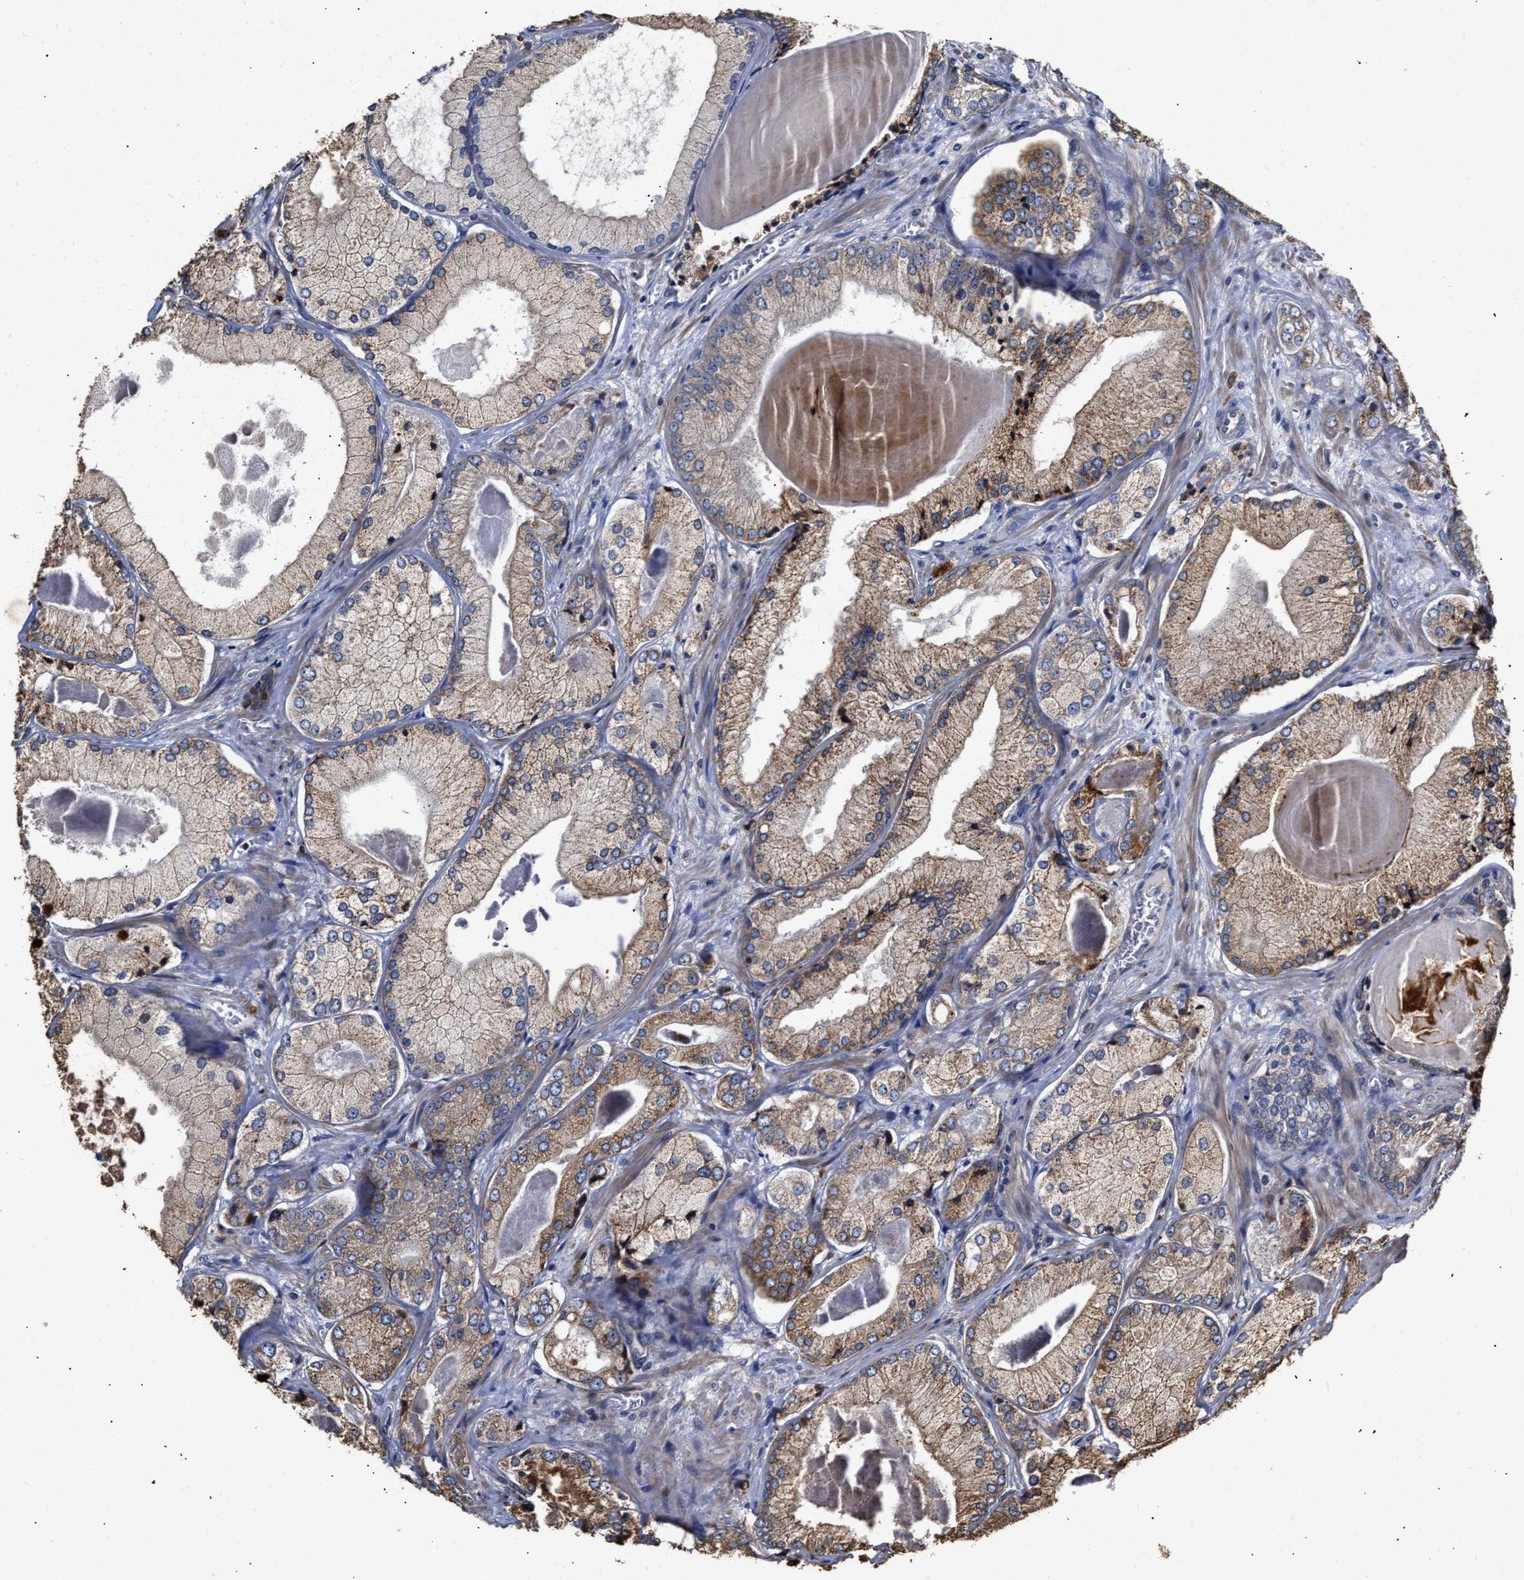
{"staining": {"intensity": "moderate", "quantity": "25%-75%", "location": "cytoplasmic/membranous"}, "tissue": "prostate cancer", "cell_type": "Tumor cells", "image_type": "cancer", "snomed": [{"axis": "morphology", "description": "Adenocarcinoma, Low grade"}, {"axis": "topography", "description": "Prostate"}], "caption": "Immunohistochemical staining of prostate adenocarcinoma (low-grade) exhibits moderate cytoplasmic/membranous protein positivity in about 25%-75% of tumor cells.", "gene": "GOSR1", "patient": {"sex": "male", "age": 65}}